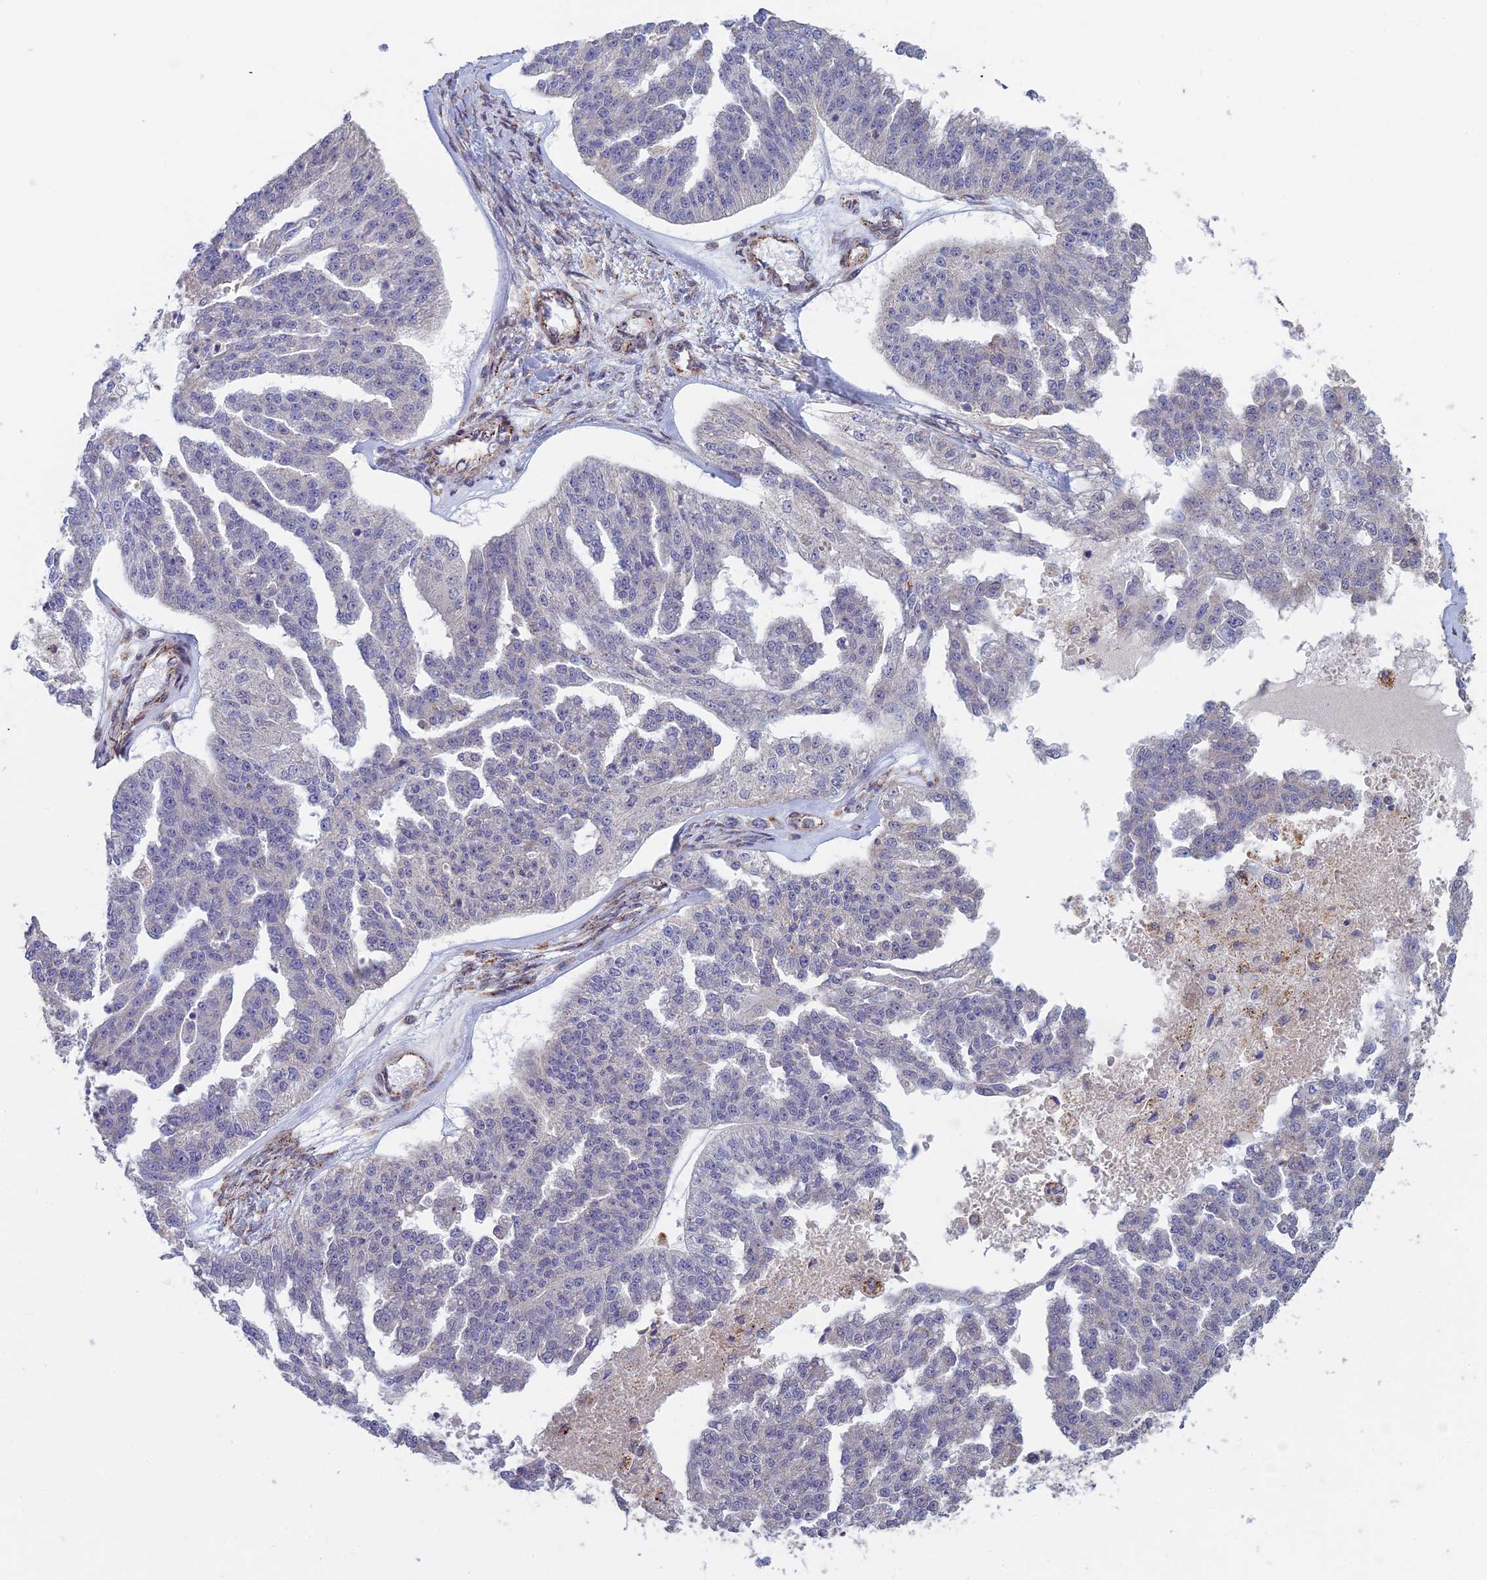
{"staining": {"intensity": "negative", "quantity": "none", "location": "none"}, "tissue": "ovarian cancer", "cell_type": "Tumor cells", "image_type": "cancer", "snomed": [{"axis": "morphology", "description": "Cystadenocarcinoma, serous, NOS"}, {"axis": "topography", "description": "Ovary"}], "caption": "Tumor cells show no significant staining in serous cystadenocarcinoma (ovarian).", "gene": "FOXS1", "patient": {"sex": "female", "age": 58}}